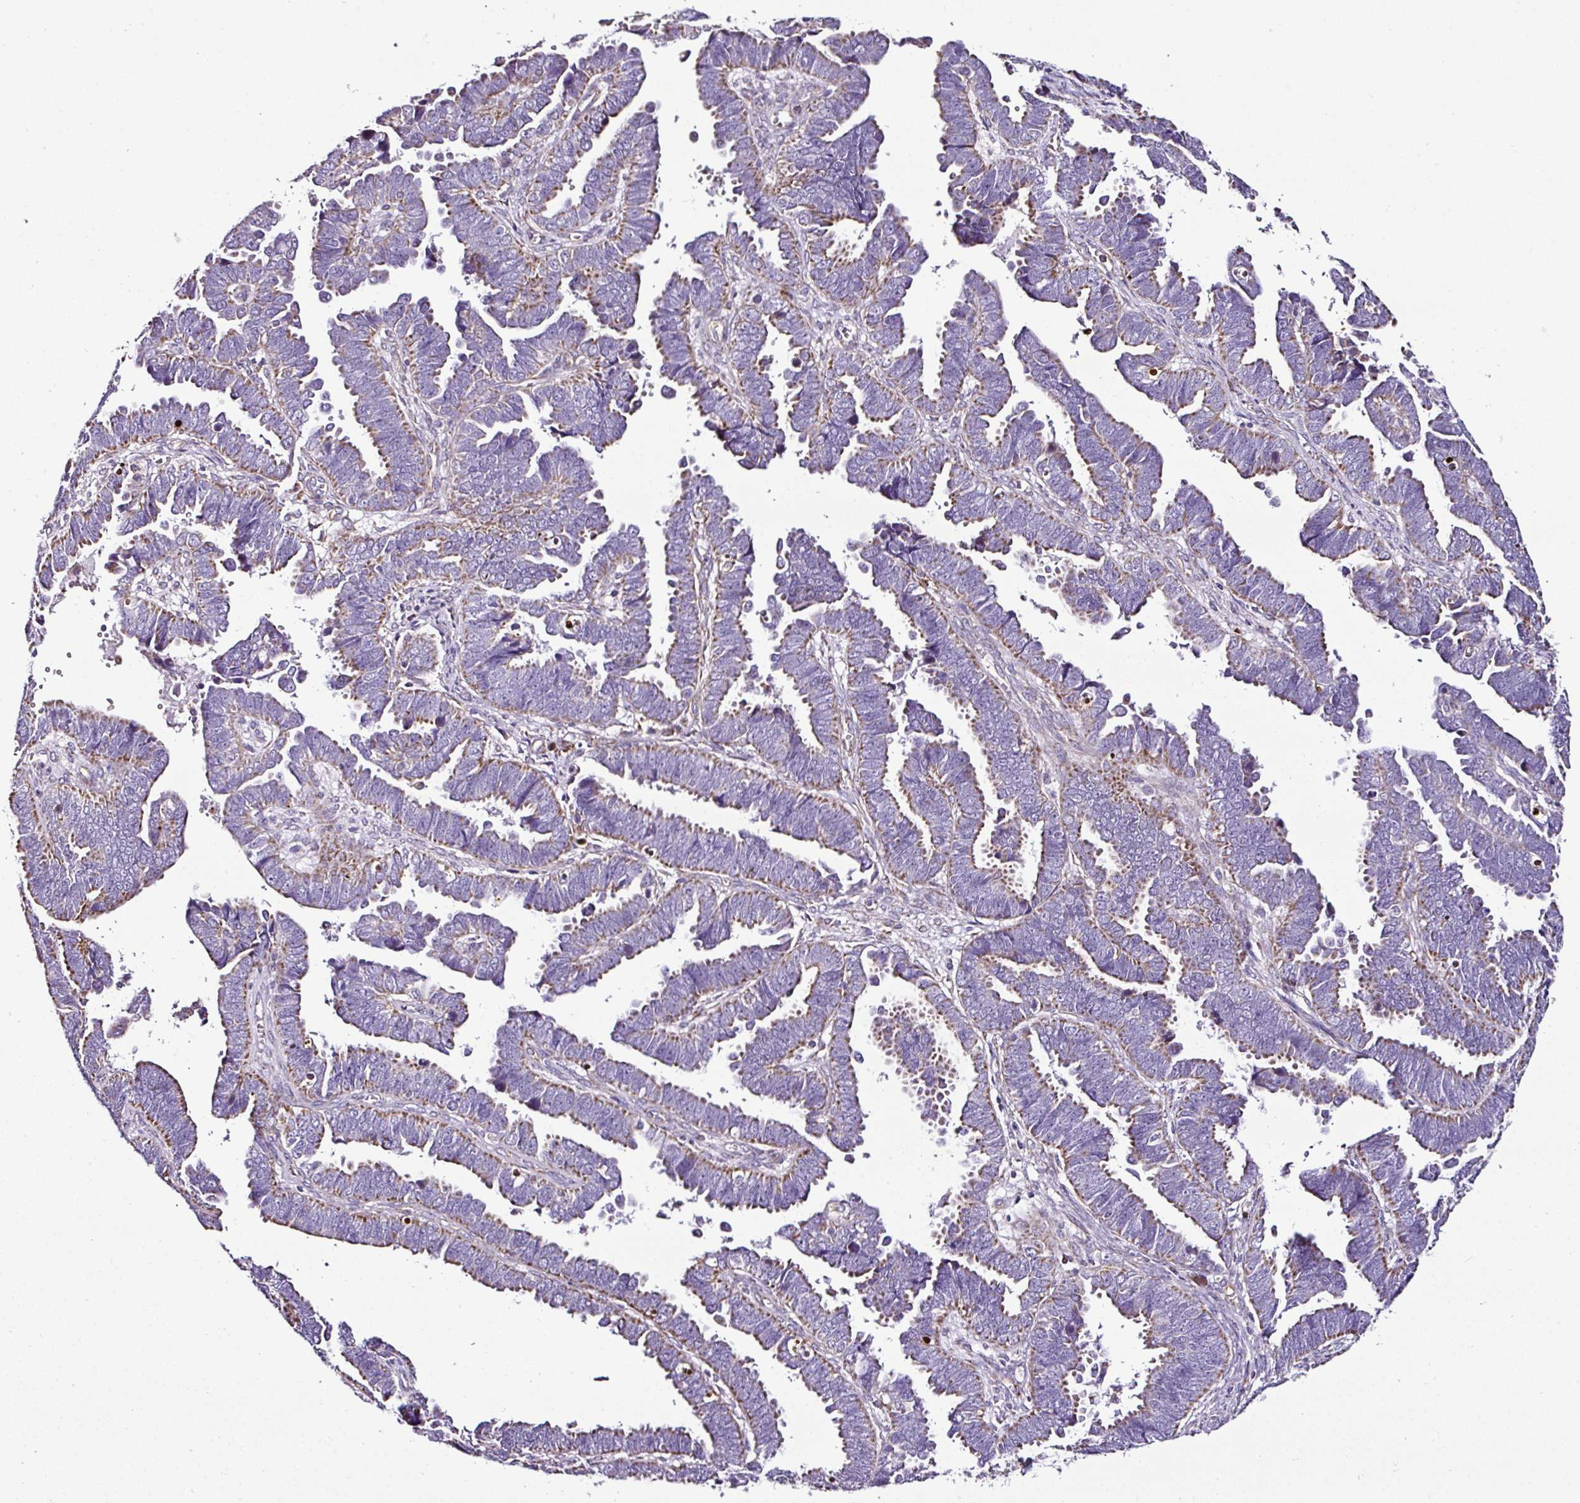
{"staining": {"intensity": "moderate", "quantity": "25%-75%", "location": "cytoplasmic/membranous"}, "tissue": "endometrial cancer", "cell_type": "Tumor cells", "image_type": "cancer", "snomed": [{"axis": "morphology", "description": "Adenocarcinoma, NOS"}, {"axis": "topography", "description": "Endometrium"}], "caption": "Endometrial adenocarcinoma stained for a protein shows moderate cytoplasmic/membranous positivity in tumor cells.", "gene": "DPAGT1", "patient": {"sex": "female", "age": 75}}